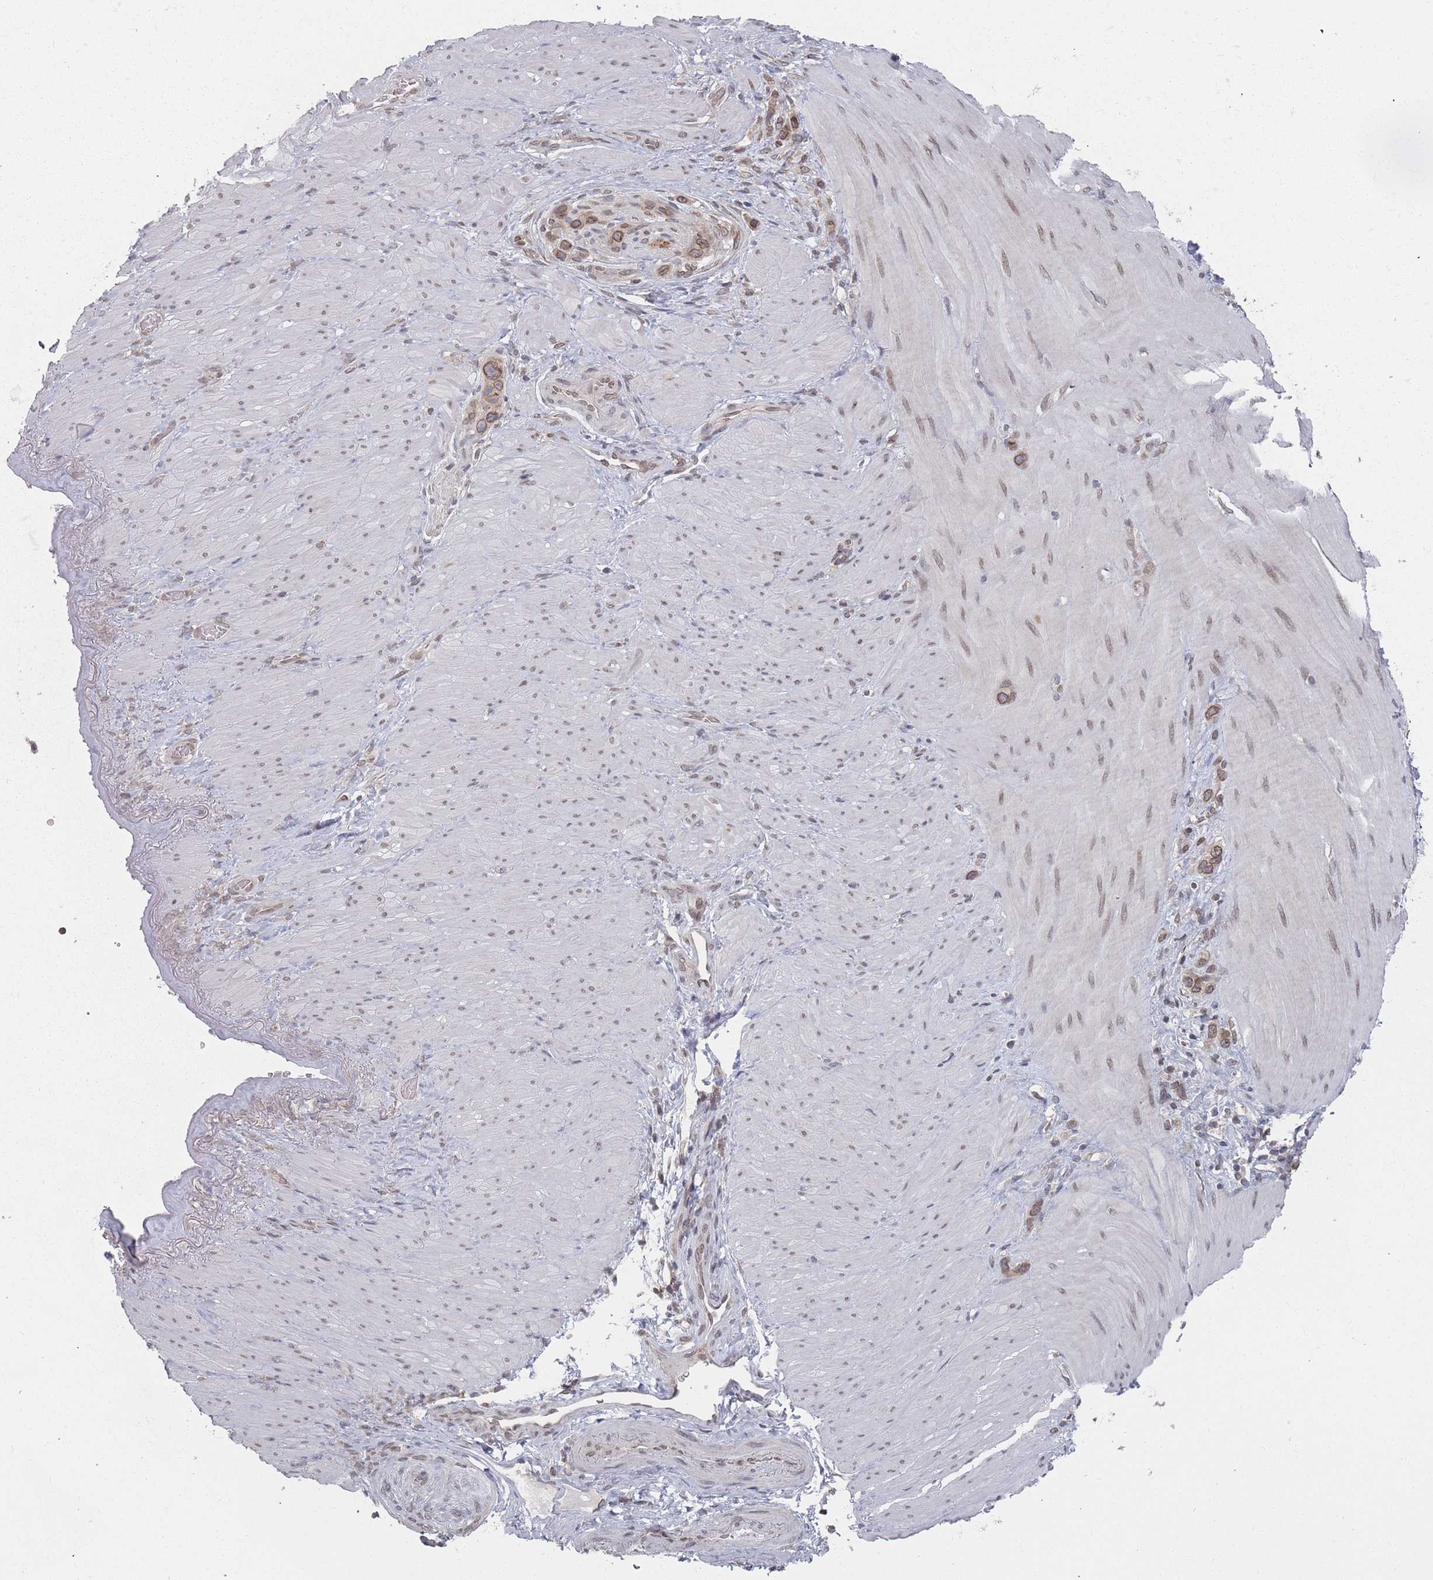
{"staining": {"intensity": "moderate", "quantity": ">75%", "location": "cytoplasmic/membranous,nuclear"}, "tissue": "stomach cancer", "cell_type": "Tumor cells", "image_type": "cancer", "snomed": [{"axis": "morphology", "description": "Adenocarcinoma, NOS"}, {"axis": "topography", "description": "Stomach"}], "caption": "DAB (3,3'-diaminobenzidine) immunohistochemical staining of stomach cancer reveals moderate cytoplasmic/membranous and nuclear protein positivity in approximately >75% of tumor cells. Using DAB (brown) and hematoxylin (blue) stains, captured at high magnification using brightfield microscopy.", "gene": "TBC1D25", "patient": {"sex": "female", "age": 65}}